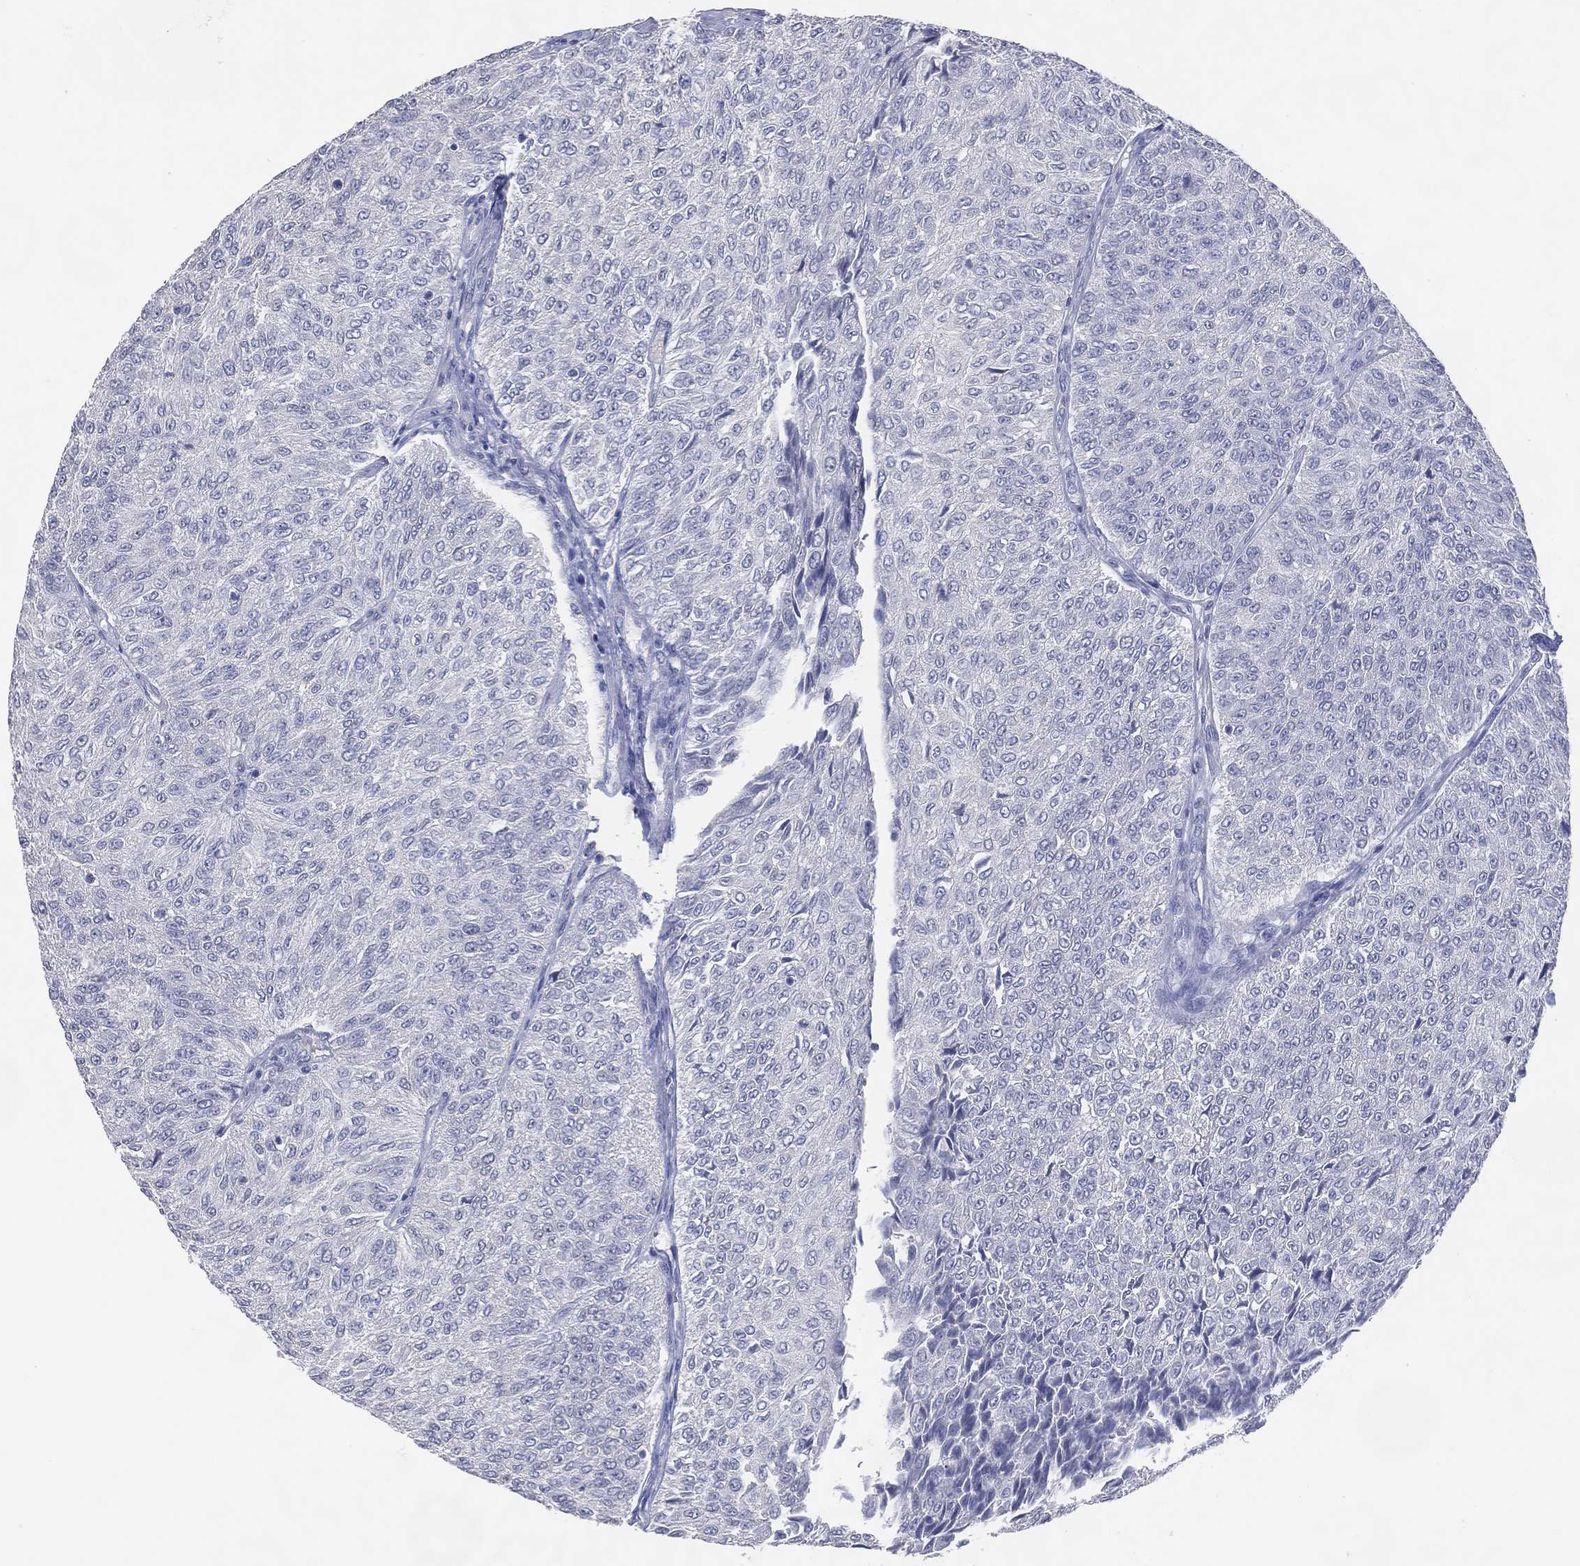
{"staining": {"intensity": "negative", "quantity": "none", "location": "none"}, "tissue": "urothelial cancer", "cell_type": "Tumor cells", "image_type": "cancer", "snomed": [{"axis": "morphology", "description": "Urothelial carcinoma, Low grade"}, {"axis": "topography", "description": "Urinary bladder"}], "caption": "Immunohistochemistry of urothelial cancer shows no staining in tumor cells. The staining is performed using DAB (3,3'-diaminobenzidine) brown chromogen with nuclei counter-stained in using hematoxylin.", "gene": "DNAH6", "patient": {"sex": "male", "age": 78}}